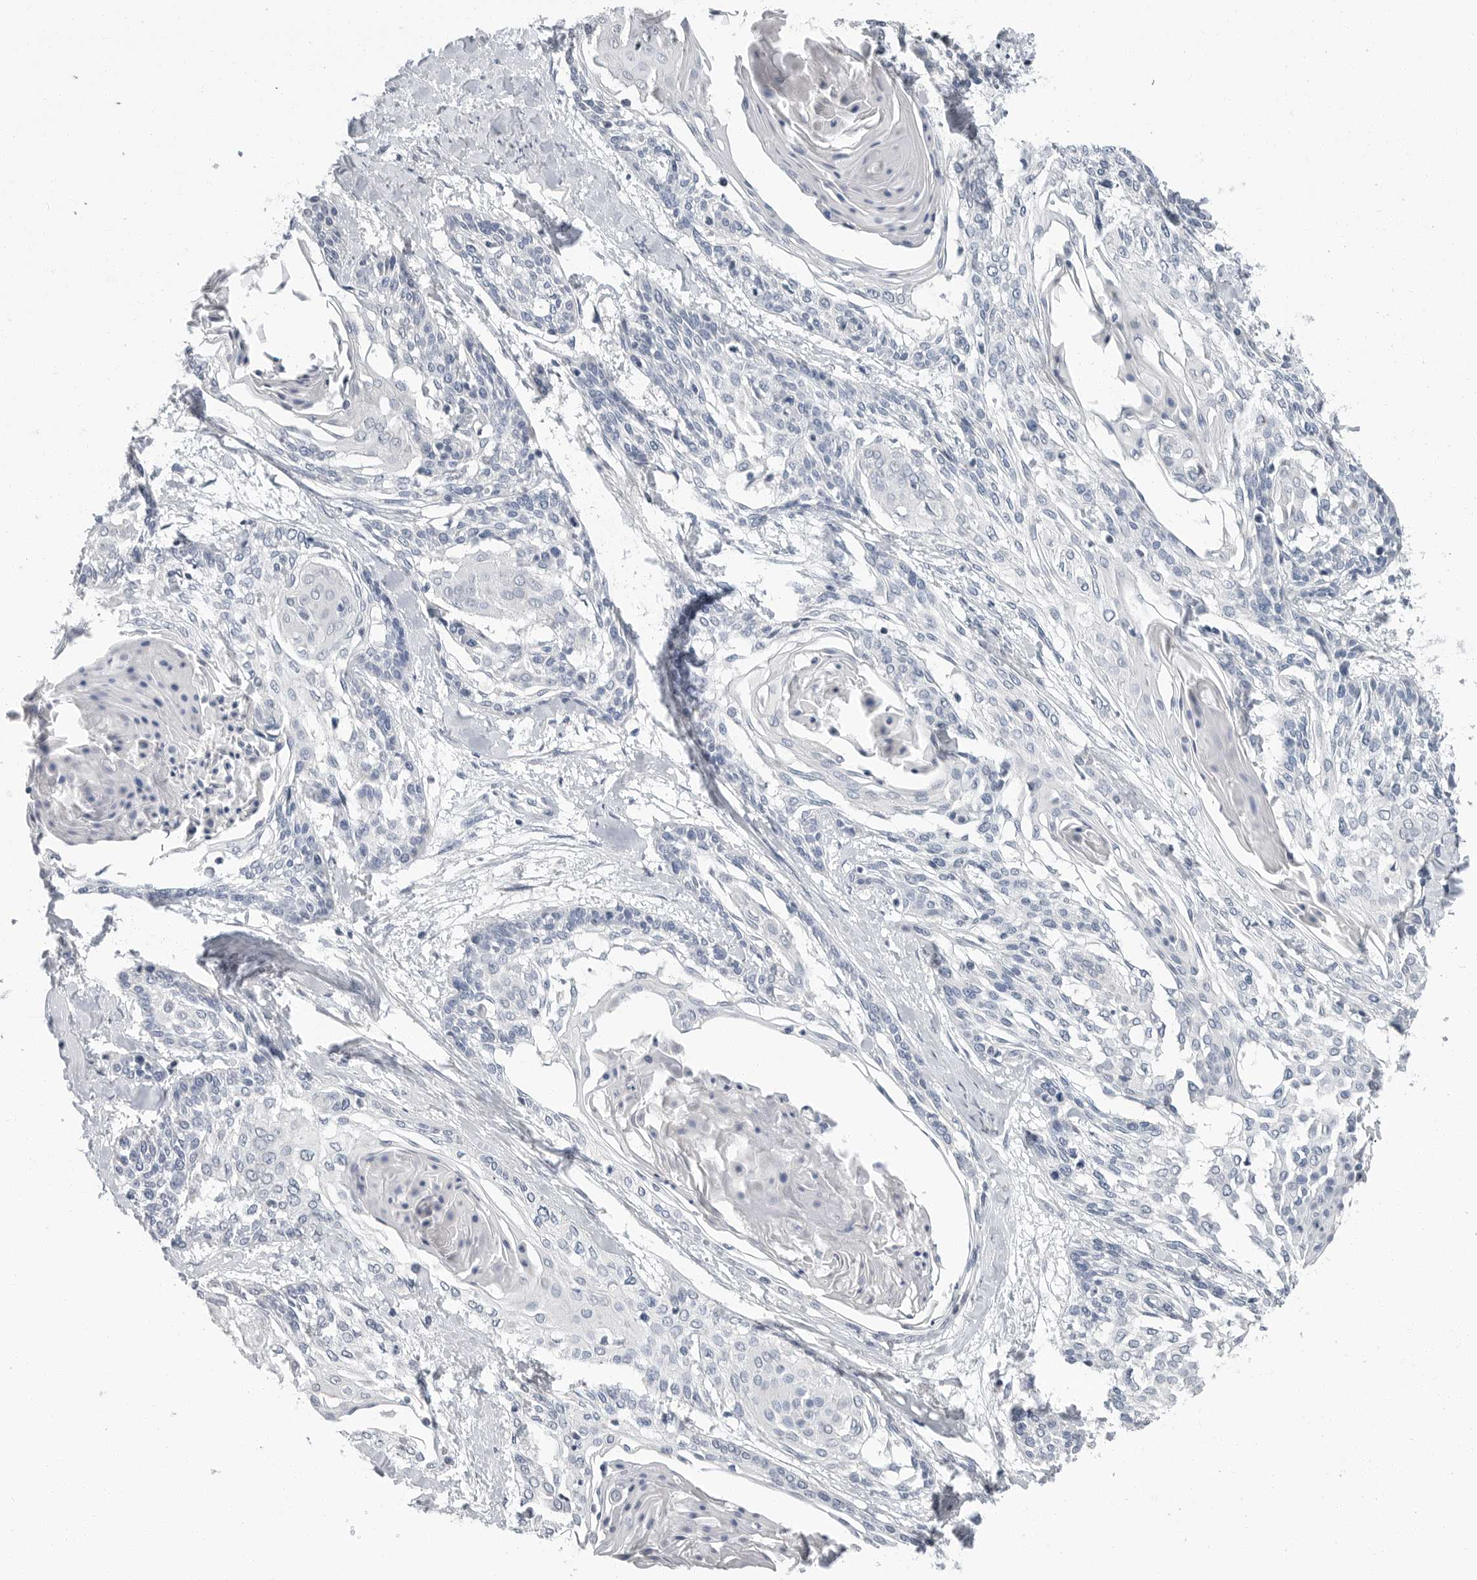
{"staining": {"intensity": "negative", "quantity": "none", "location": "none"}, "tissue": "cervical cancer", "cell_type": "Tumor cells", "image_type": "cancer", "snomed": [{"axis": "morphology", "description": "Squamous cell carcinoma, NOS"}, {"axis": "topography", "description": "Cervix"}], "caption": "Immunohistochemistry (IHC) histopathology image of squamous cell carcinoma (cervical) stained for a protein (brown), which displays no staining in tumor cells. (DAB (3,3'-diaminobenzidine) immunohistochemistry (IHC) visualized using brightfield microscopy, high magnification).", "gene": "PLN", "patient": {"sex": "female", "age": 57}}